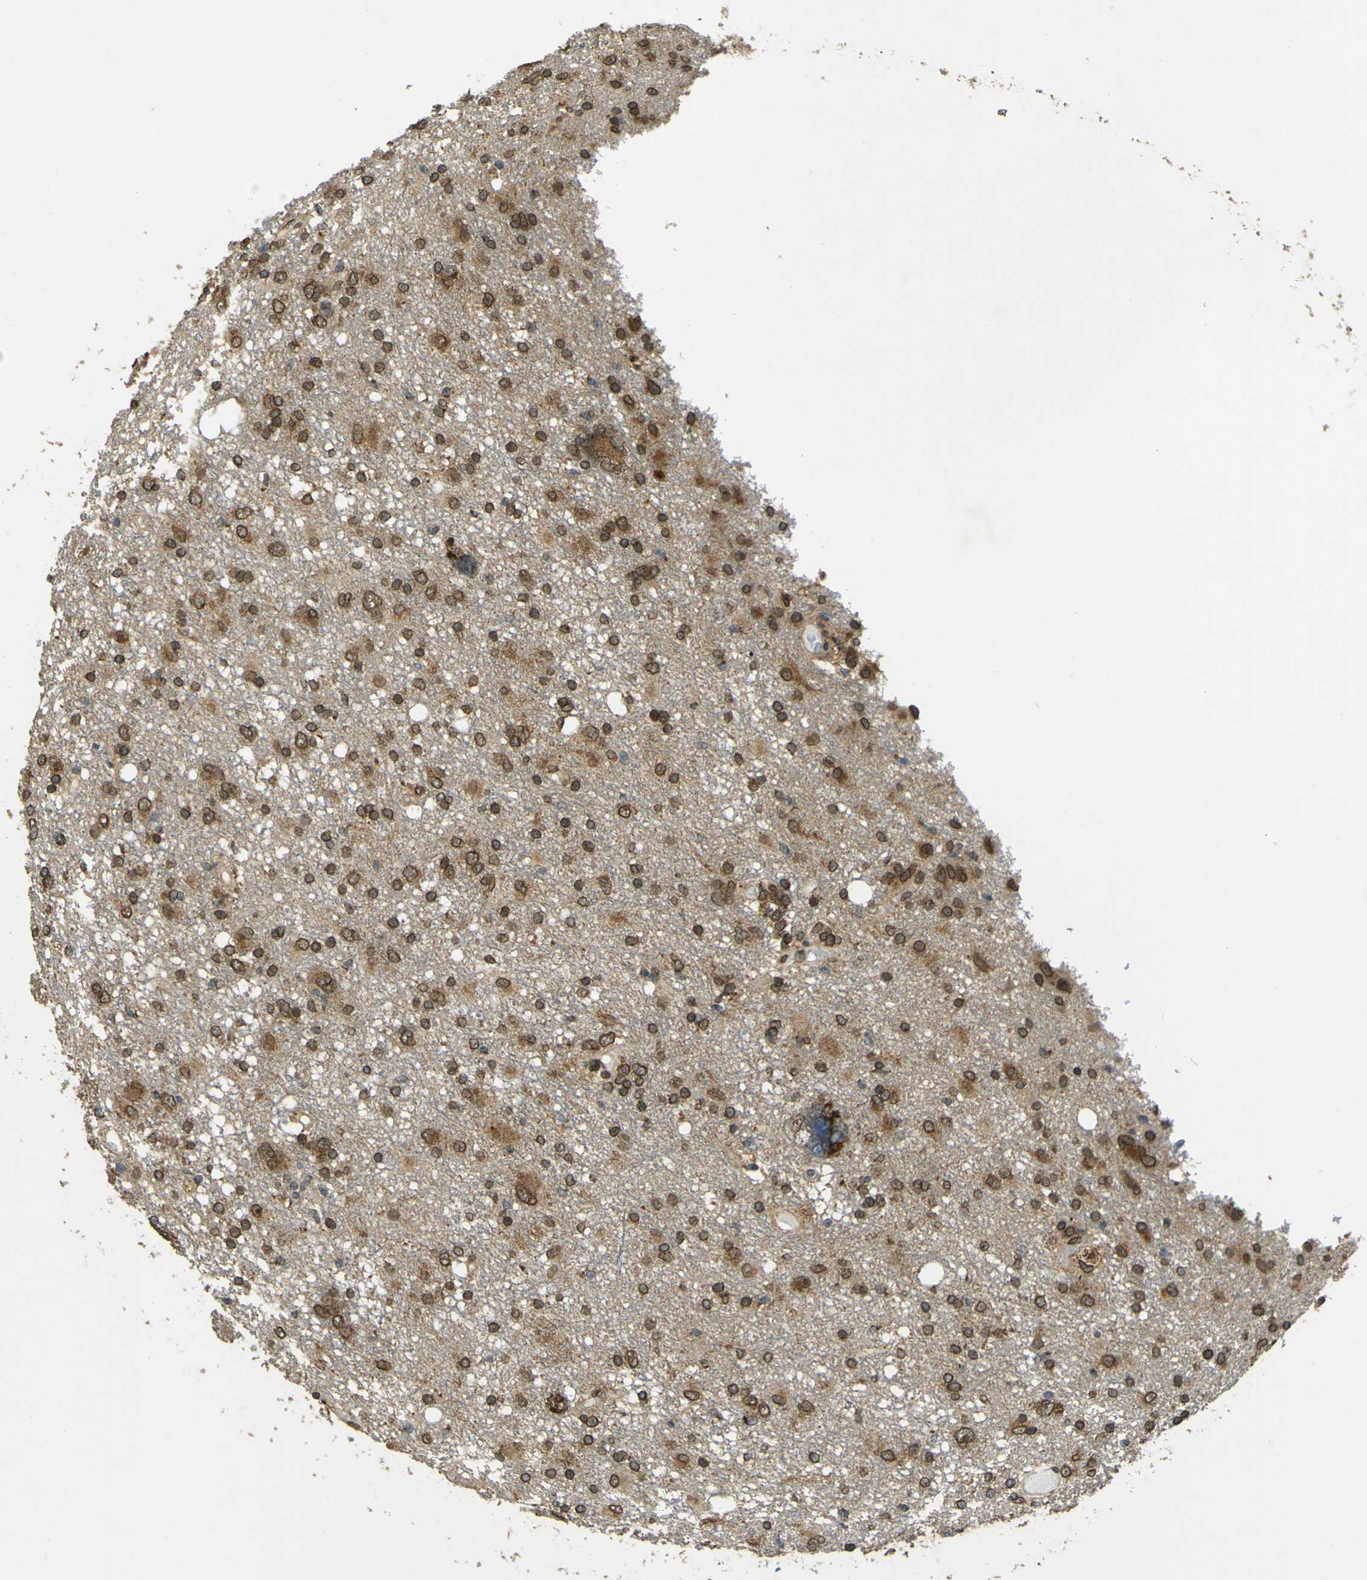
{"staining": {"intensity": "moderate", "quantity": ">75%", "location": "cytoplasmic/membranous,nuclear"}, "tissue": "glioma", "cell_type": "Tumor cells", "image_type": "cancer", "snomed": [{"axis": "morphology", "description": "Glioma, malignant, High grade"}, {"axis": "topography", "description": "Brain"}], "caption": "DAB (3,3'-diaminobenzidine) immunohistochemical staining of glioma exhibits moderate cytoplasmic/membranous and nuclear protein expression in approximately >75% of tumor cells.", "gene": "GALNT1", "patient": {"sex": "female", "age": 59}}